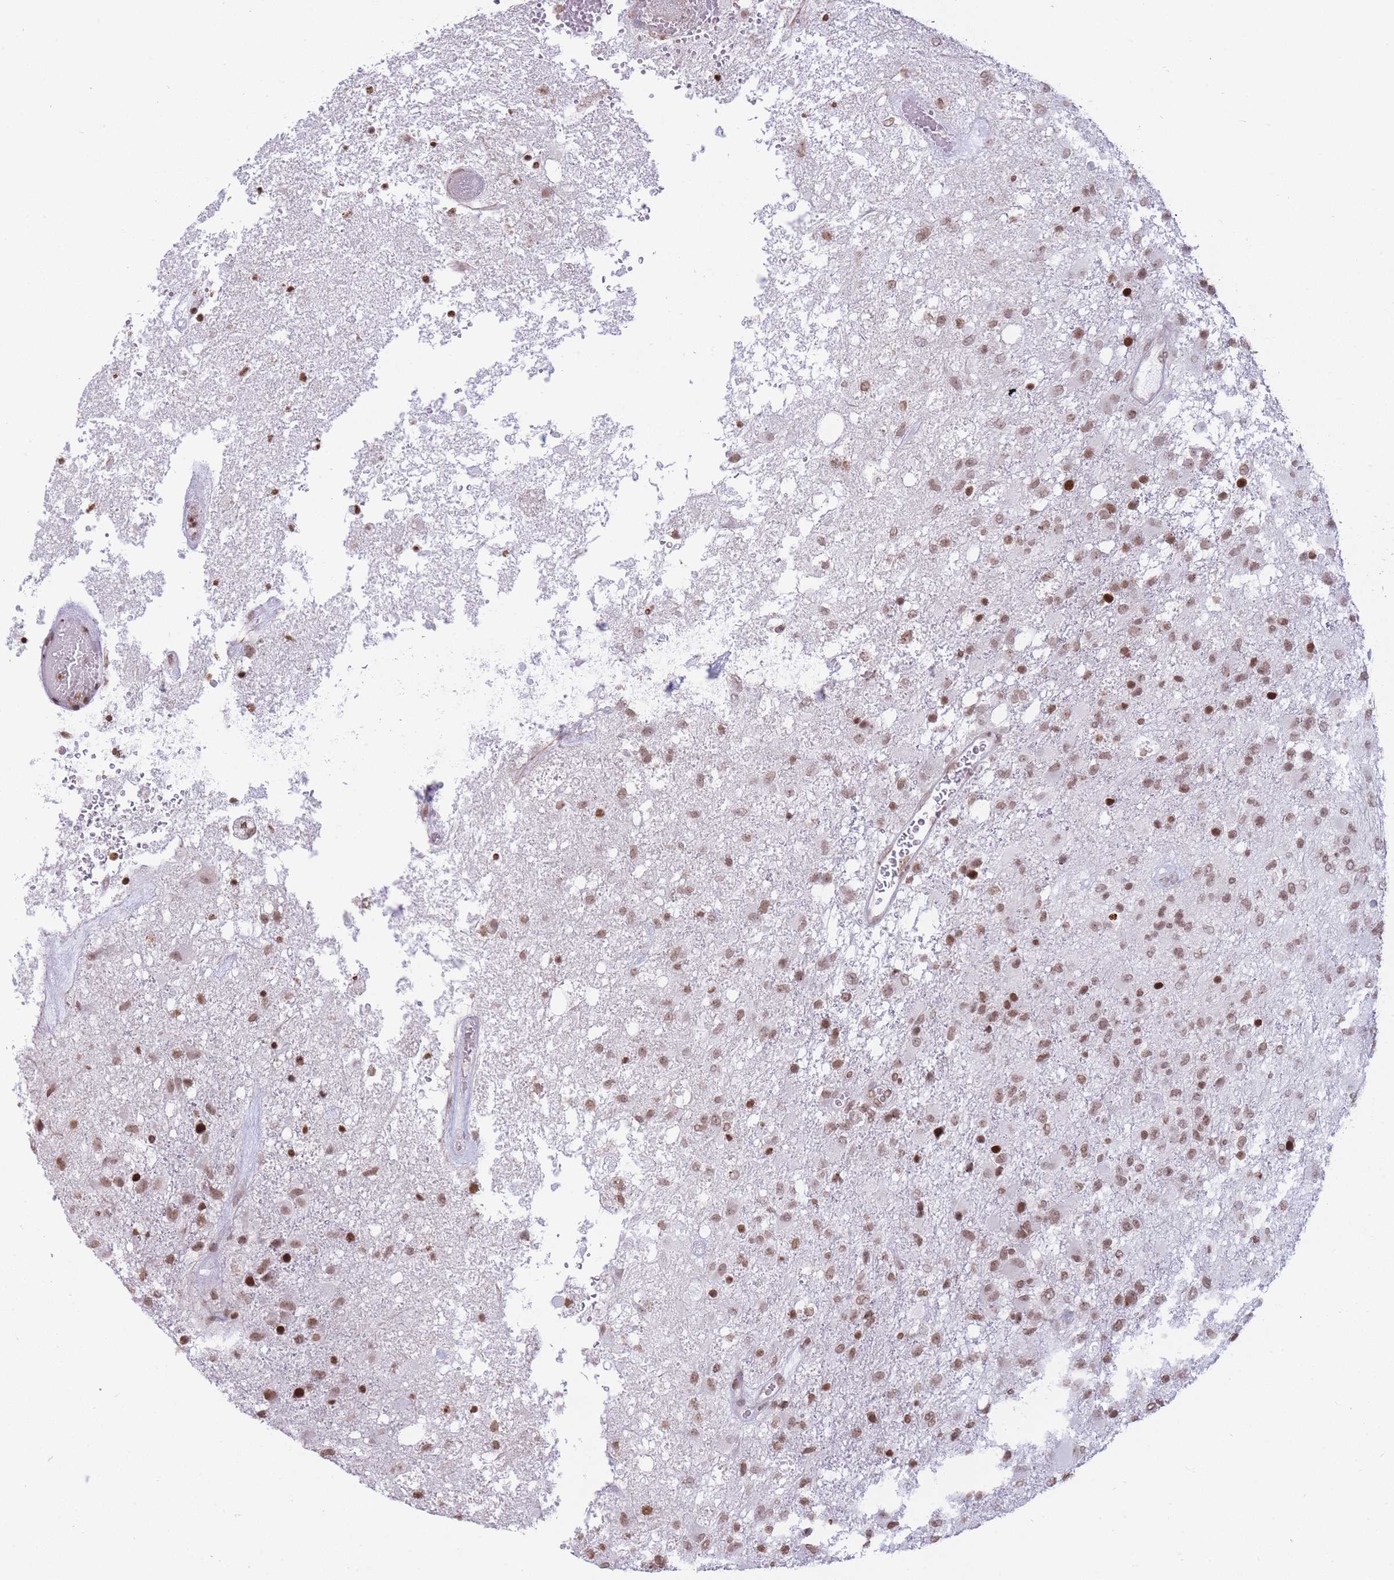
{"staining": {"intensity": "moderate", "quantity": ">75%", "location": "nuclear"}, "tissue": "glioma", "cell_type": "Tumor cells", "image_type": "cancer", "snomed": [{"axis": "morphology", "description": "Glioma, malignant, High grade"}, {"axis": "topography", "description": "Brain"}], "caption": "The immunohistochemical stain highlights moderate nuclear staining in tumor cells of glioma tissue.", "gene": "SHISAL1", "patient": {"sex": "female", "age": 74}}